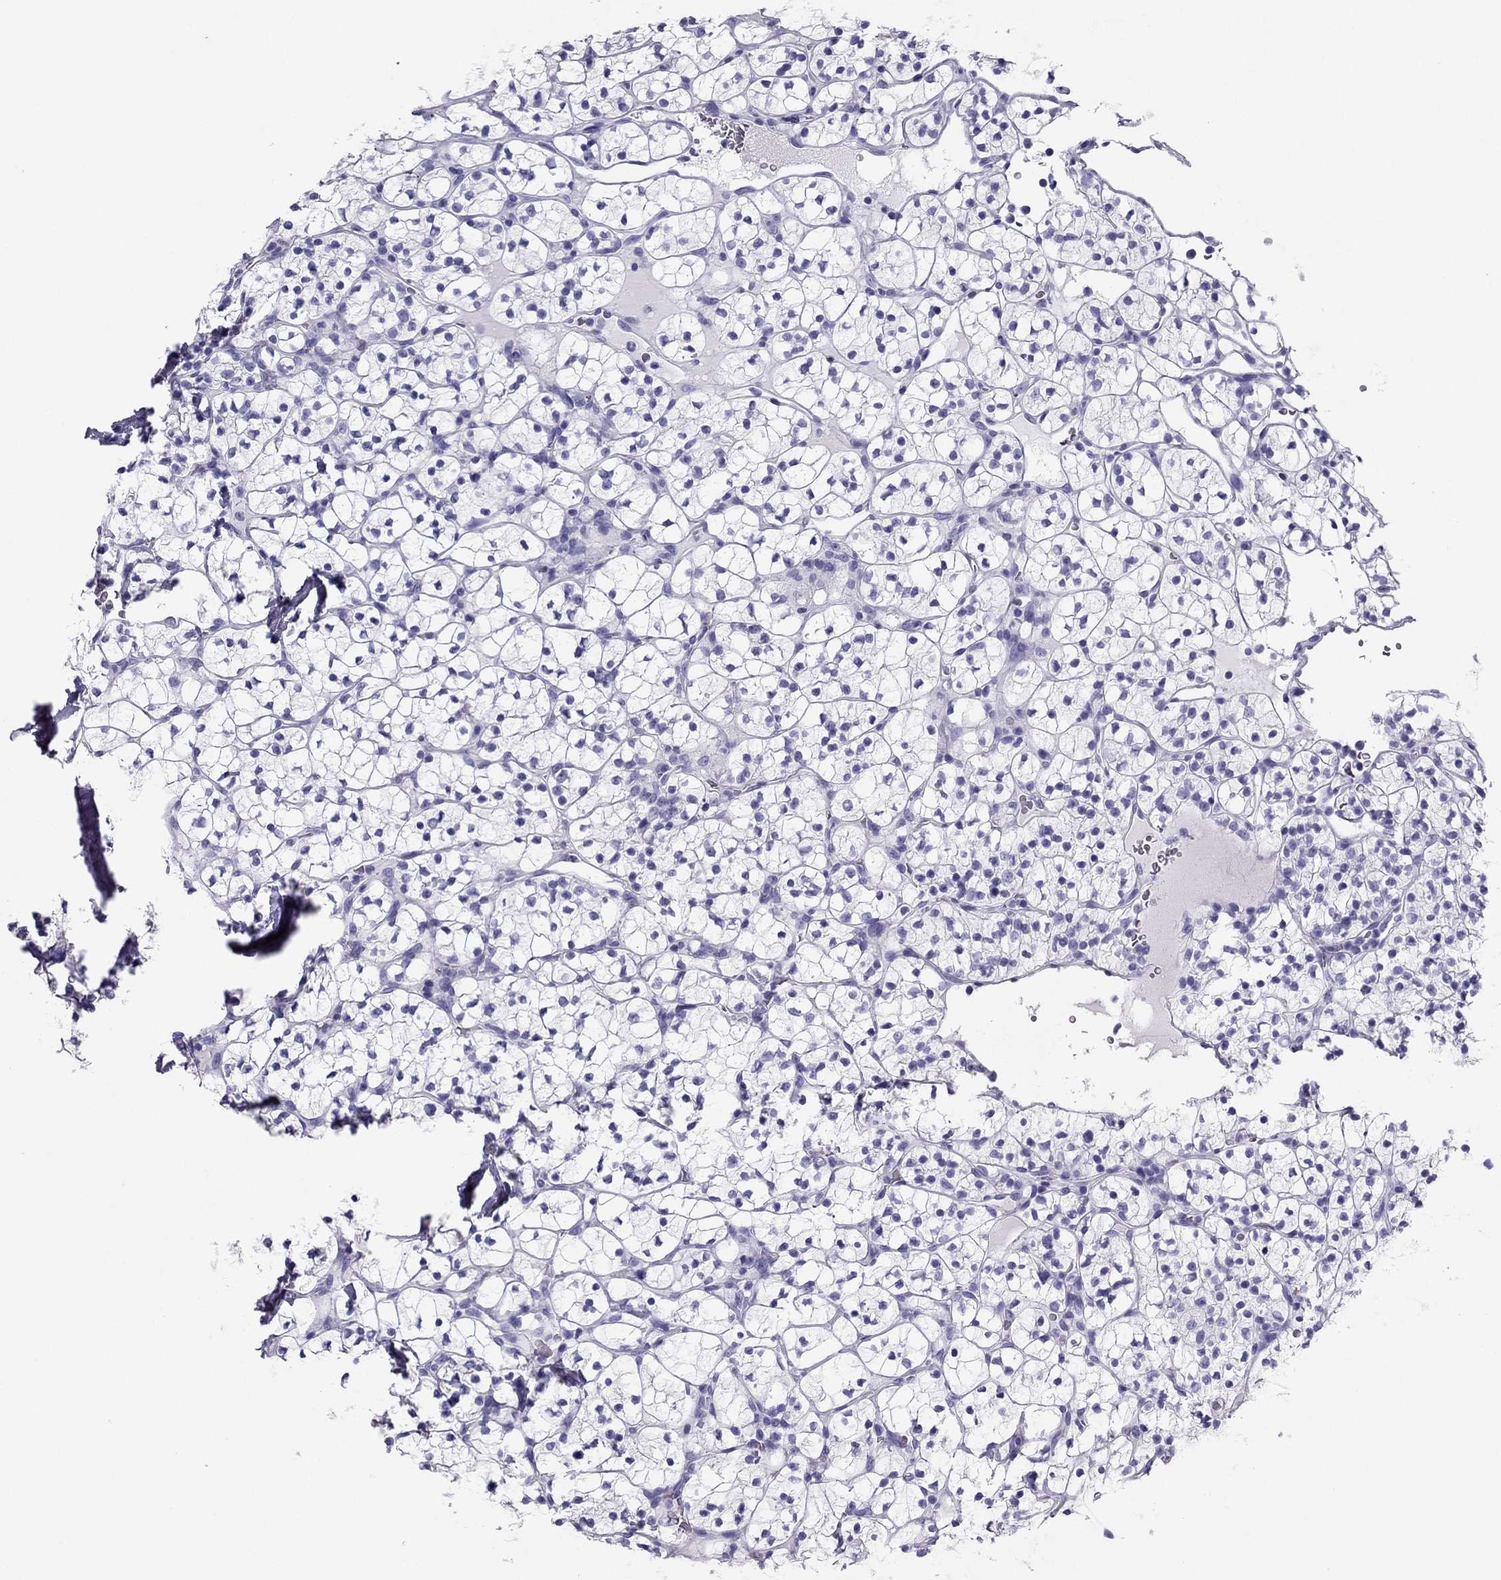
{"staining": {"intensity": "negative", "quantity": "none", "location": "none"}, "tissue": "renal cancer", "cell_type": "Tumor cells", "image_type": "cancer", "snomed": [{"axis": "morphology", "description": "Adenocarcinoma, NOS"}, {"axis": "topography", "description": "Kidney"}], "caption": "Immunohistochemistry (IHC) image of renal cancer stained for a protein (brown), which displays no expression in tumor cells.", "gene": "PDE6A", "patient": {"sex": "female", "age": 89}}